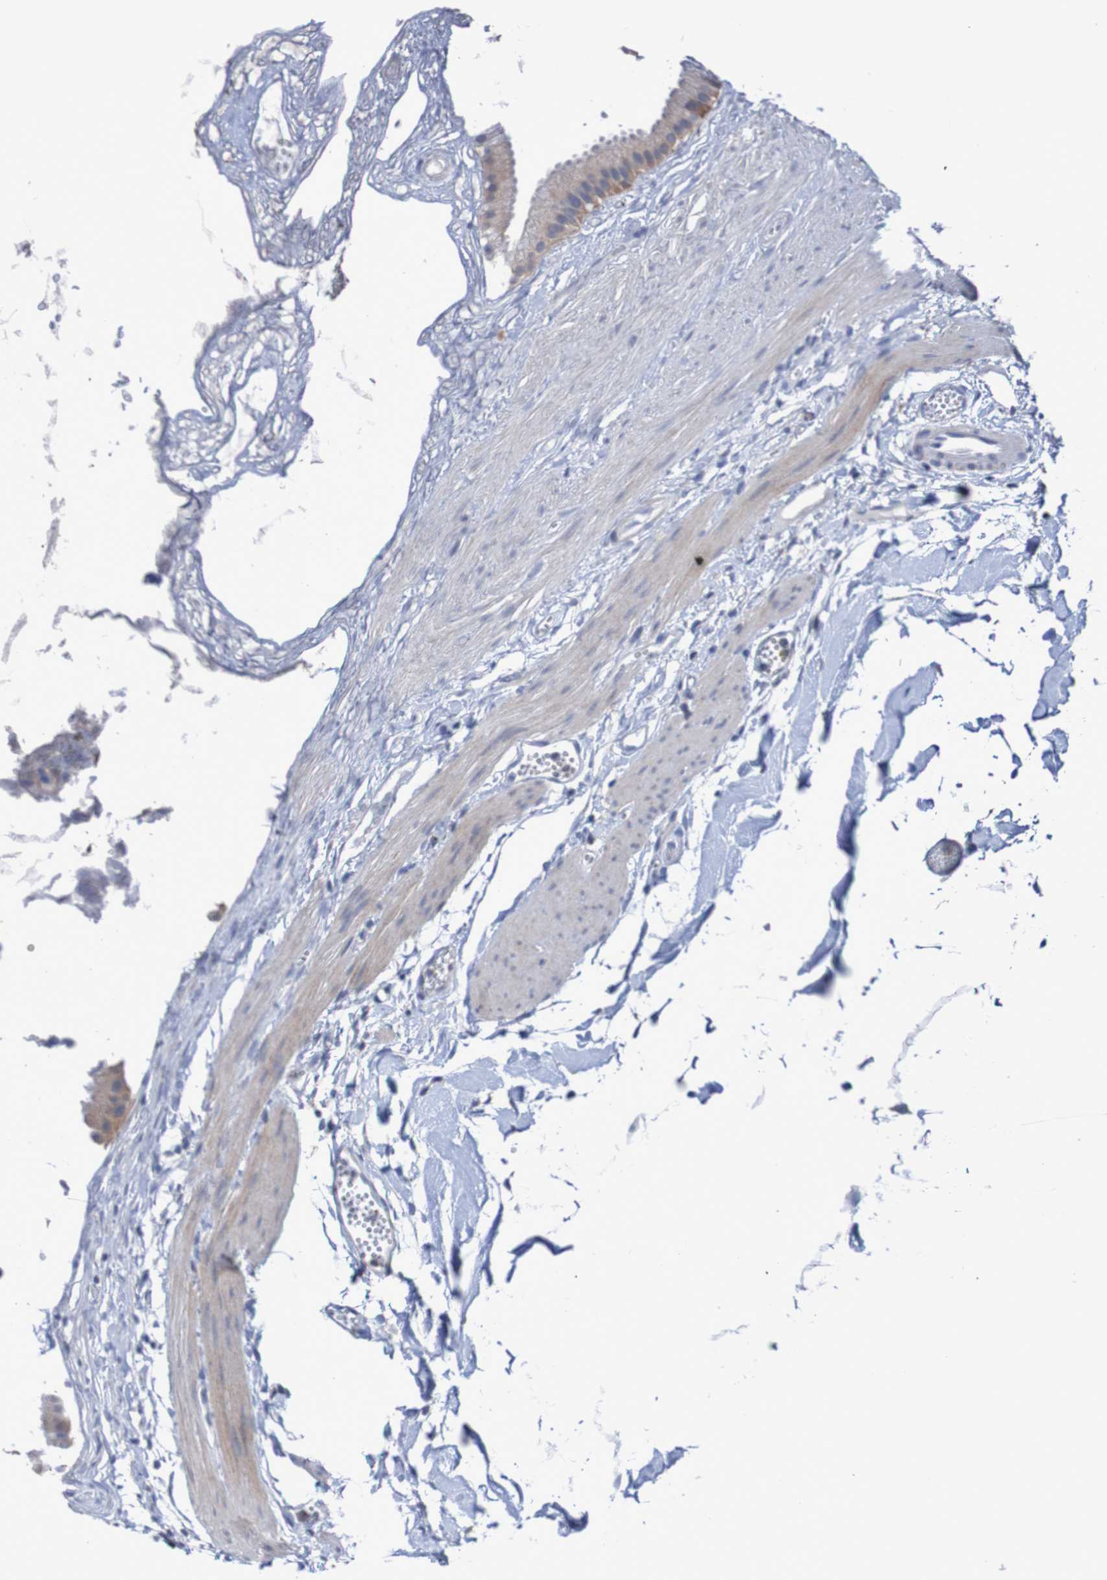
{"staining": {"intensity": "moderate", "quantity": "25%-75%", "location": "cytoplasmic/membranous"}, "tissue": "gallbladder", "cell_type": "Glandular cells", "image_type": "normal", "snomed": [{"axis": "morphology", "description": "Normal tissue, NOS"}, {"axis": "topography", "description": "Gallbladder"}], "caption": "Human gallbladder stained with a brown dye reveals moderate cytoplasmic/membranous positive positivity in approximately 25%-75% of glandular cells.", "gene": "C3orf18", "patient": {"sex": "female", "age": 64}}